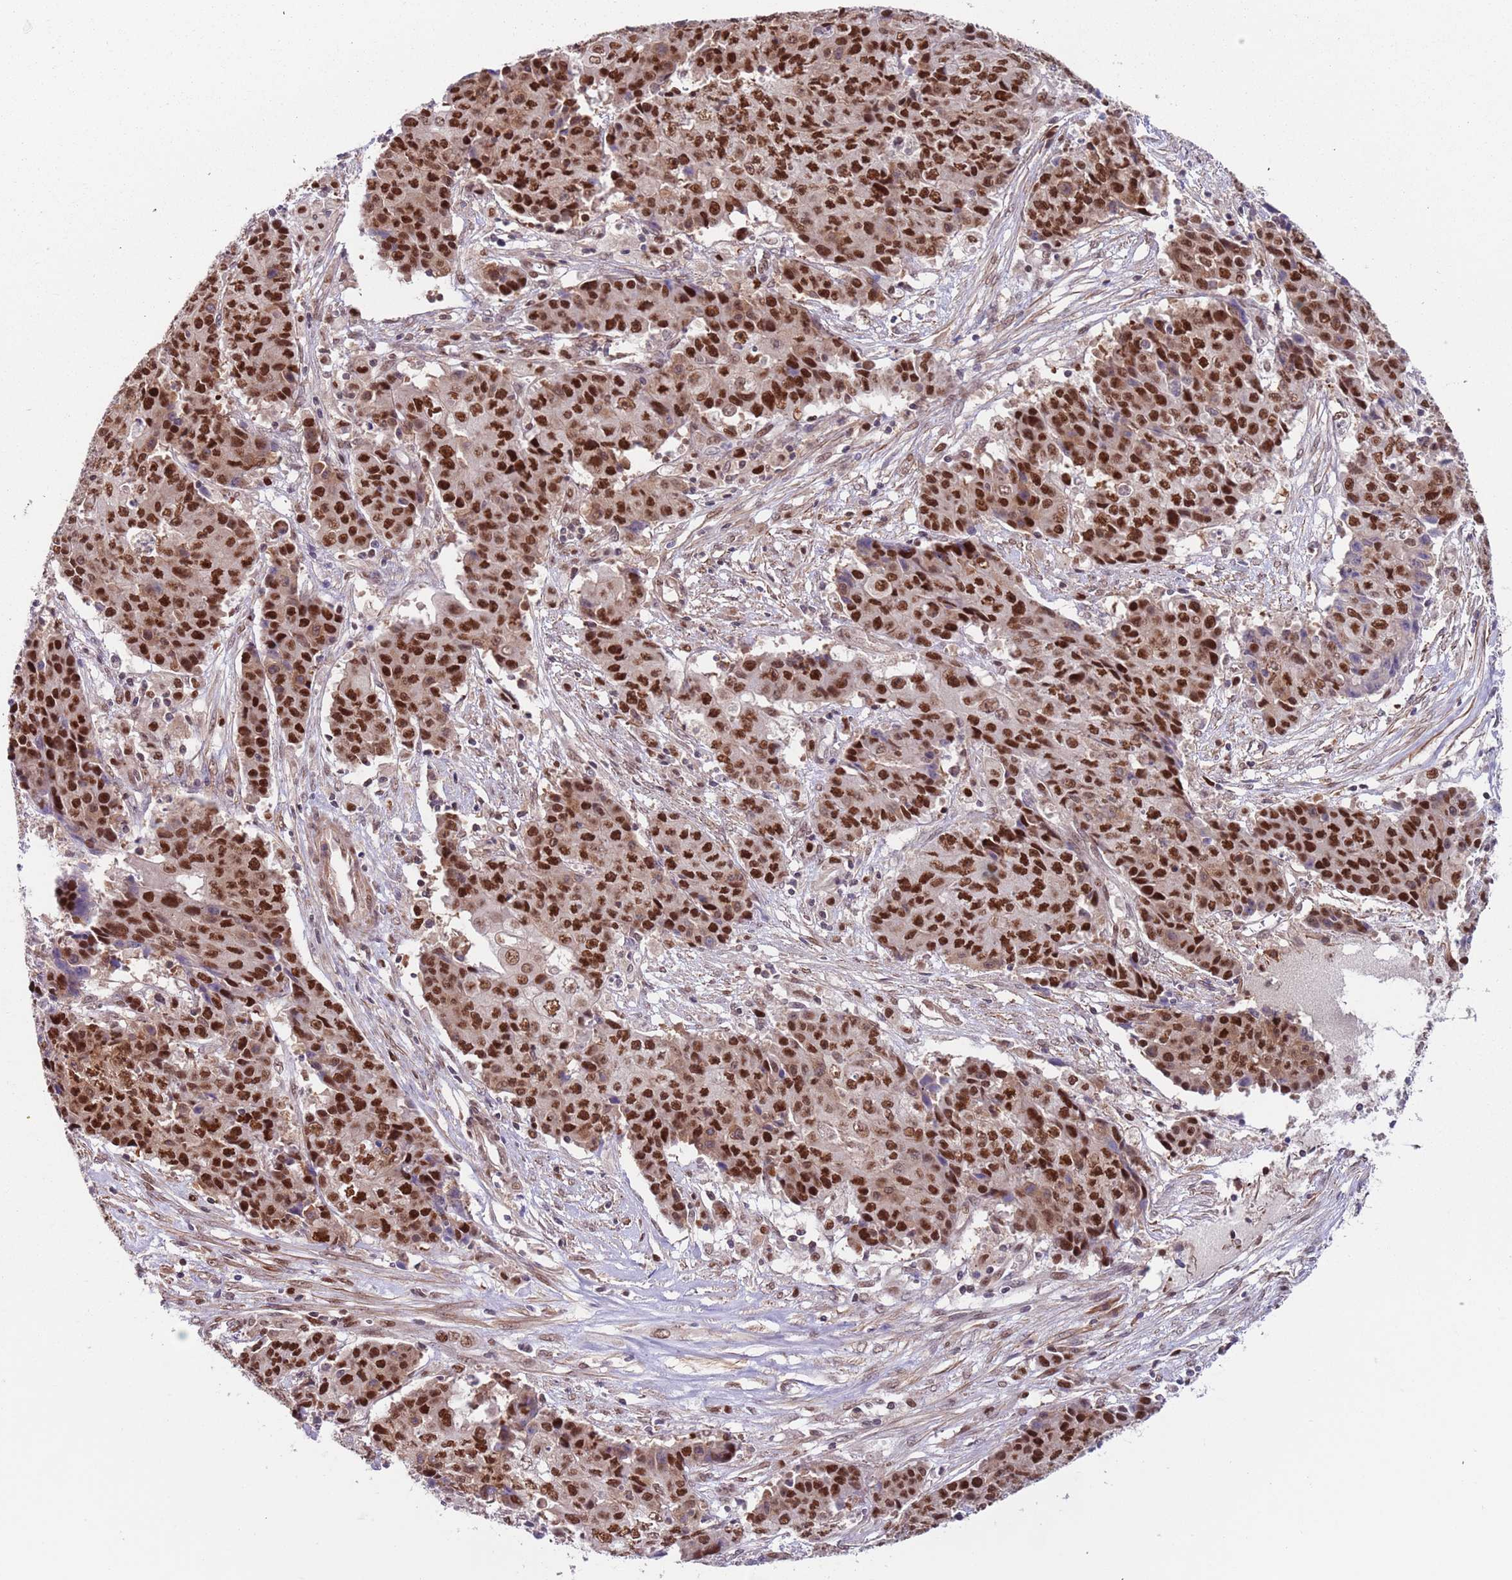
{"staining": {"intensity": "strong", "quantity": ">75%", "location": "nuclear"}, "tissue": "ovarian cancer", "cell_type": "Tumor cells", "image_type": "cancer", "snomed": [{"axis": "morphology", "description": "Carcinoma, endometroid"}, {"axis": "topography", "description": "Ovary"}], "caption": "Strong nuclear staining for a protein is identified in about >75% of tumor cells of ovarian cancer (endometroid carcinoma) using IHC.", "gene": "RMND5B", "patient": {"sex": "female", "age": 42}}